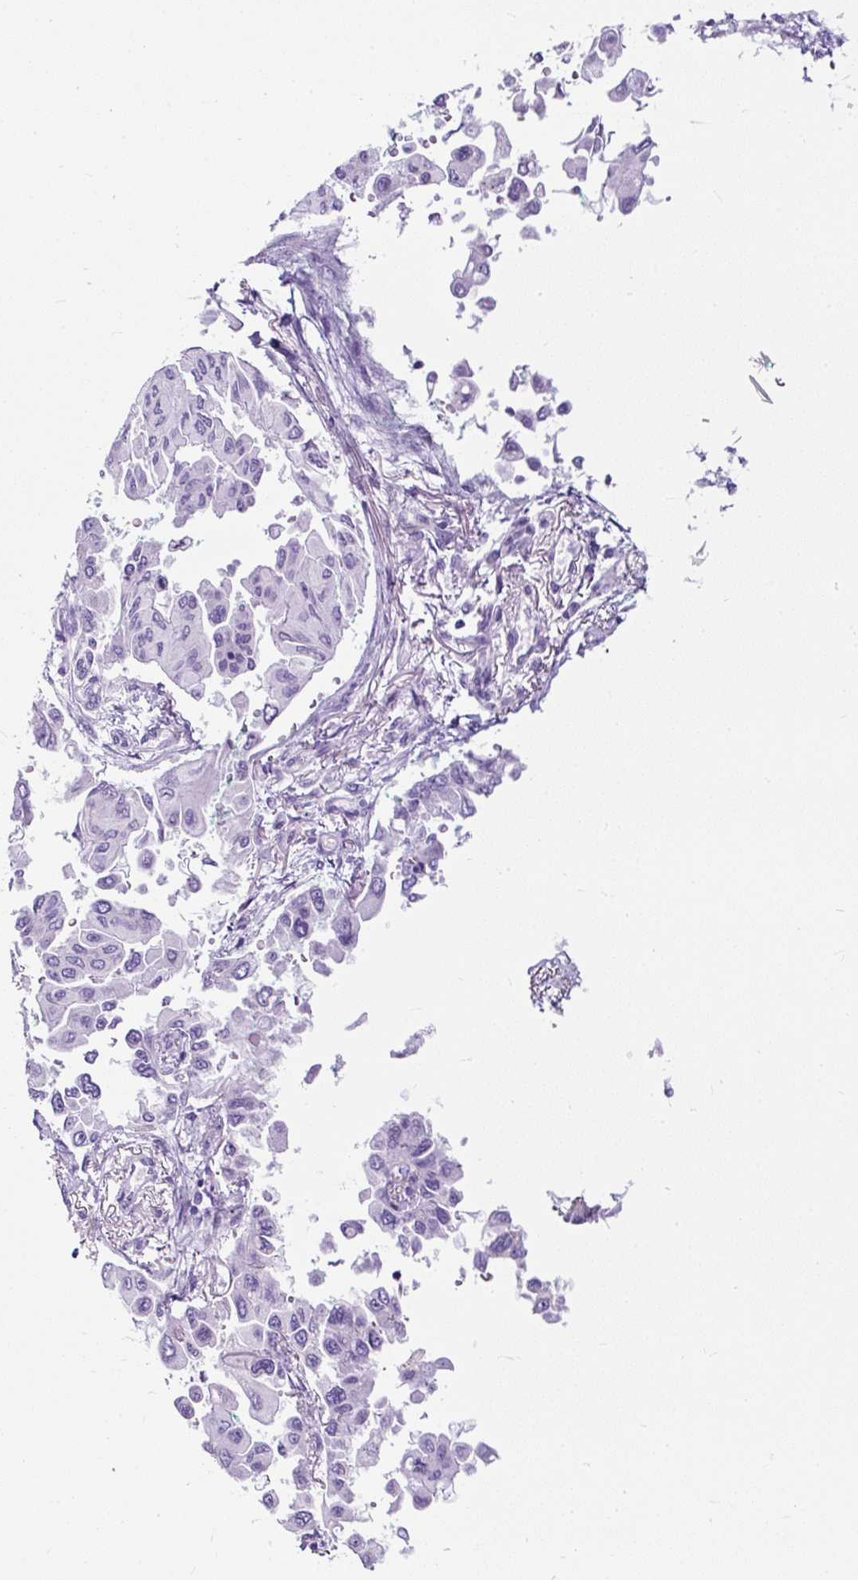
{"staining": {"intensity": "negative", "quantity": "none", "location": "none"}, "tissue": "lung cancer", "cell_type": "Tumor cells", "image_type": "cancer", "snomed": [{"axis": "morphology", "description": "Adenocarcinoma, NOS"}, {"axis": "topography", "description": "Lung"}], "caption": "Human lung cancer stained for a protein using immunohistochemistry shows no positivity in tumor cells.", "gene": "STOX2", "patient": {"sex": "female", "age": 67}}